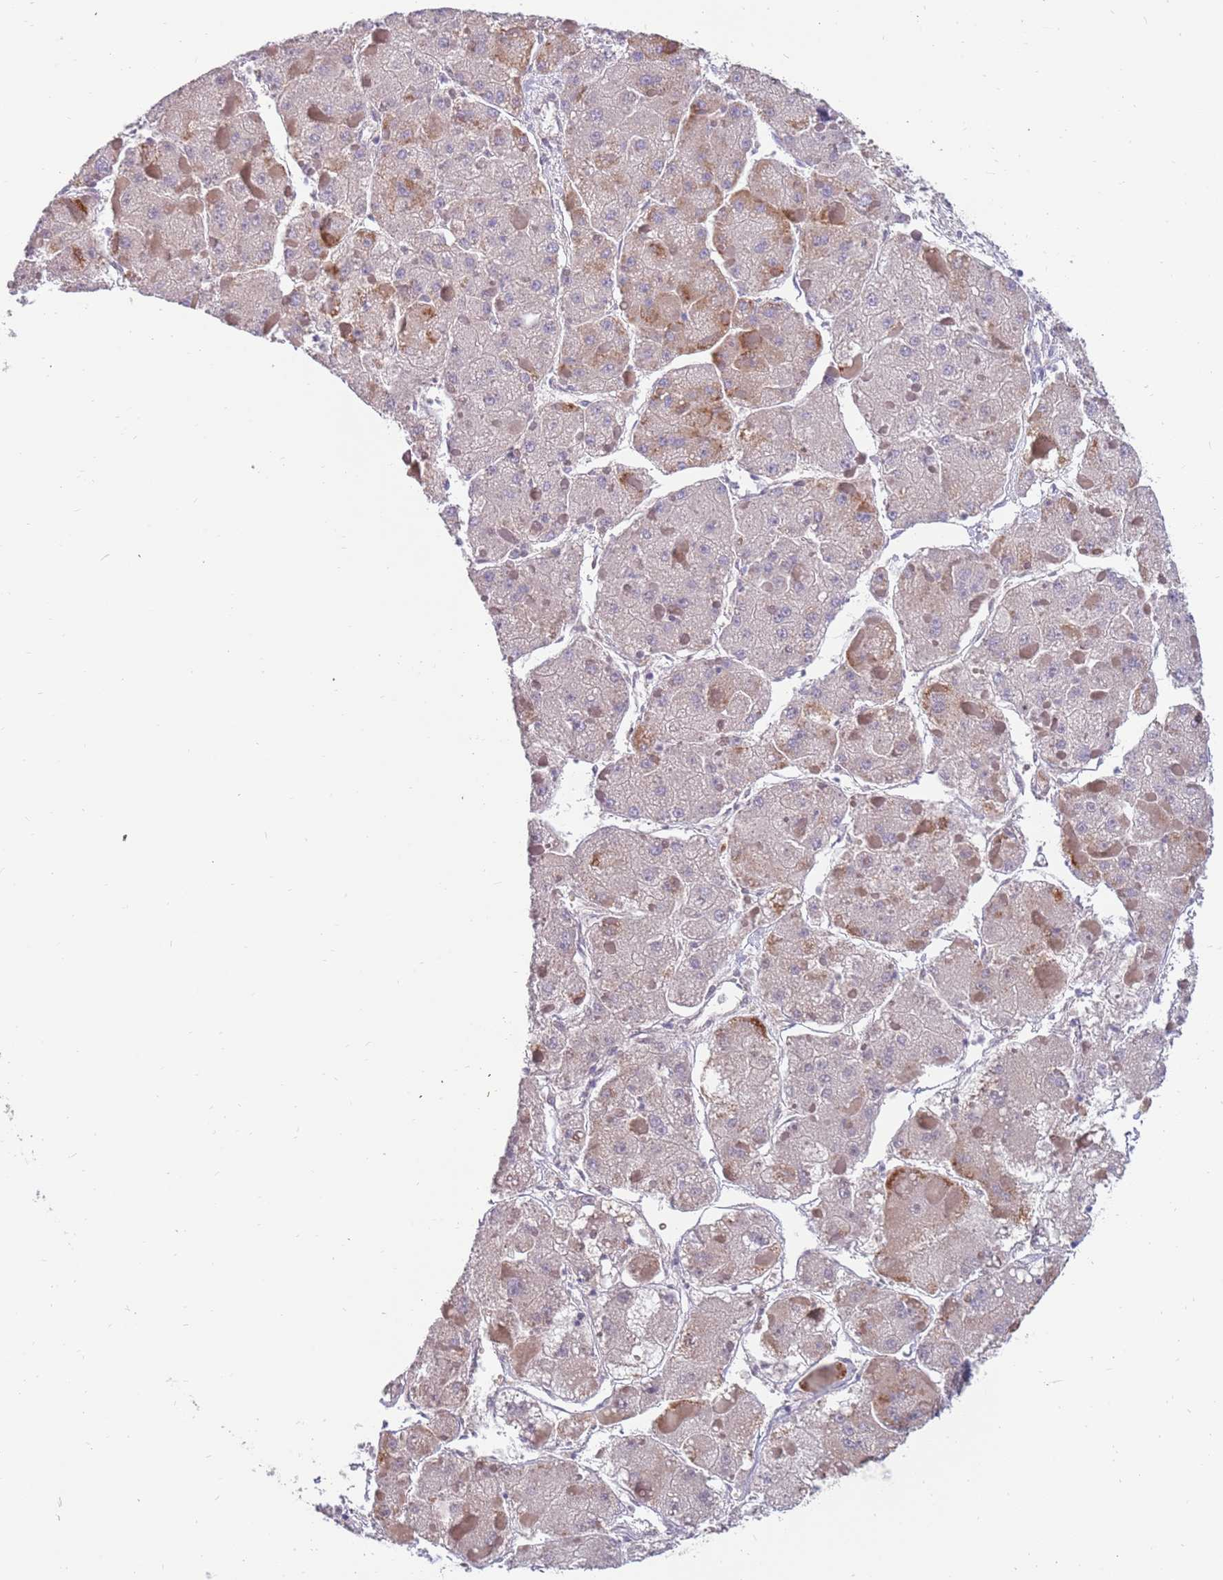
{"staining": {"intensity": "moderate", "quantity": "<25%", "location": "cytoplasmic/membranous"}, "tissue": "liver cancer", "cell_type": "Tumor cells", "image_type": "cancer", "snomed": [{"axis": "morphology", "description": "Carcinoma, Hepatocellular, NOS"}, {"axis": "topography", "description": "Liver"}], "caption": "A brown stain shows moderate cytoplasmic/membranous staining of a protein in liver cancer tumor cells.", "gene": "ZNF746", "patient": {"sex": "female", "age": 73}}